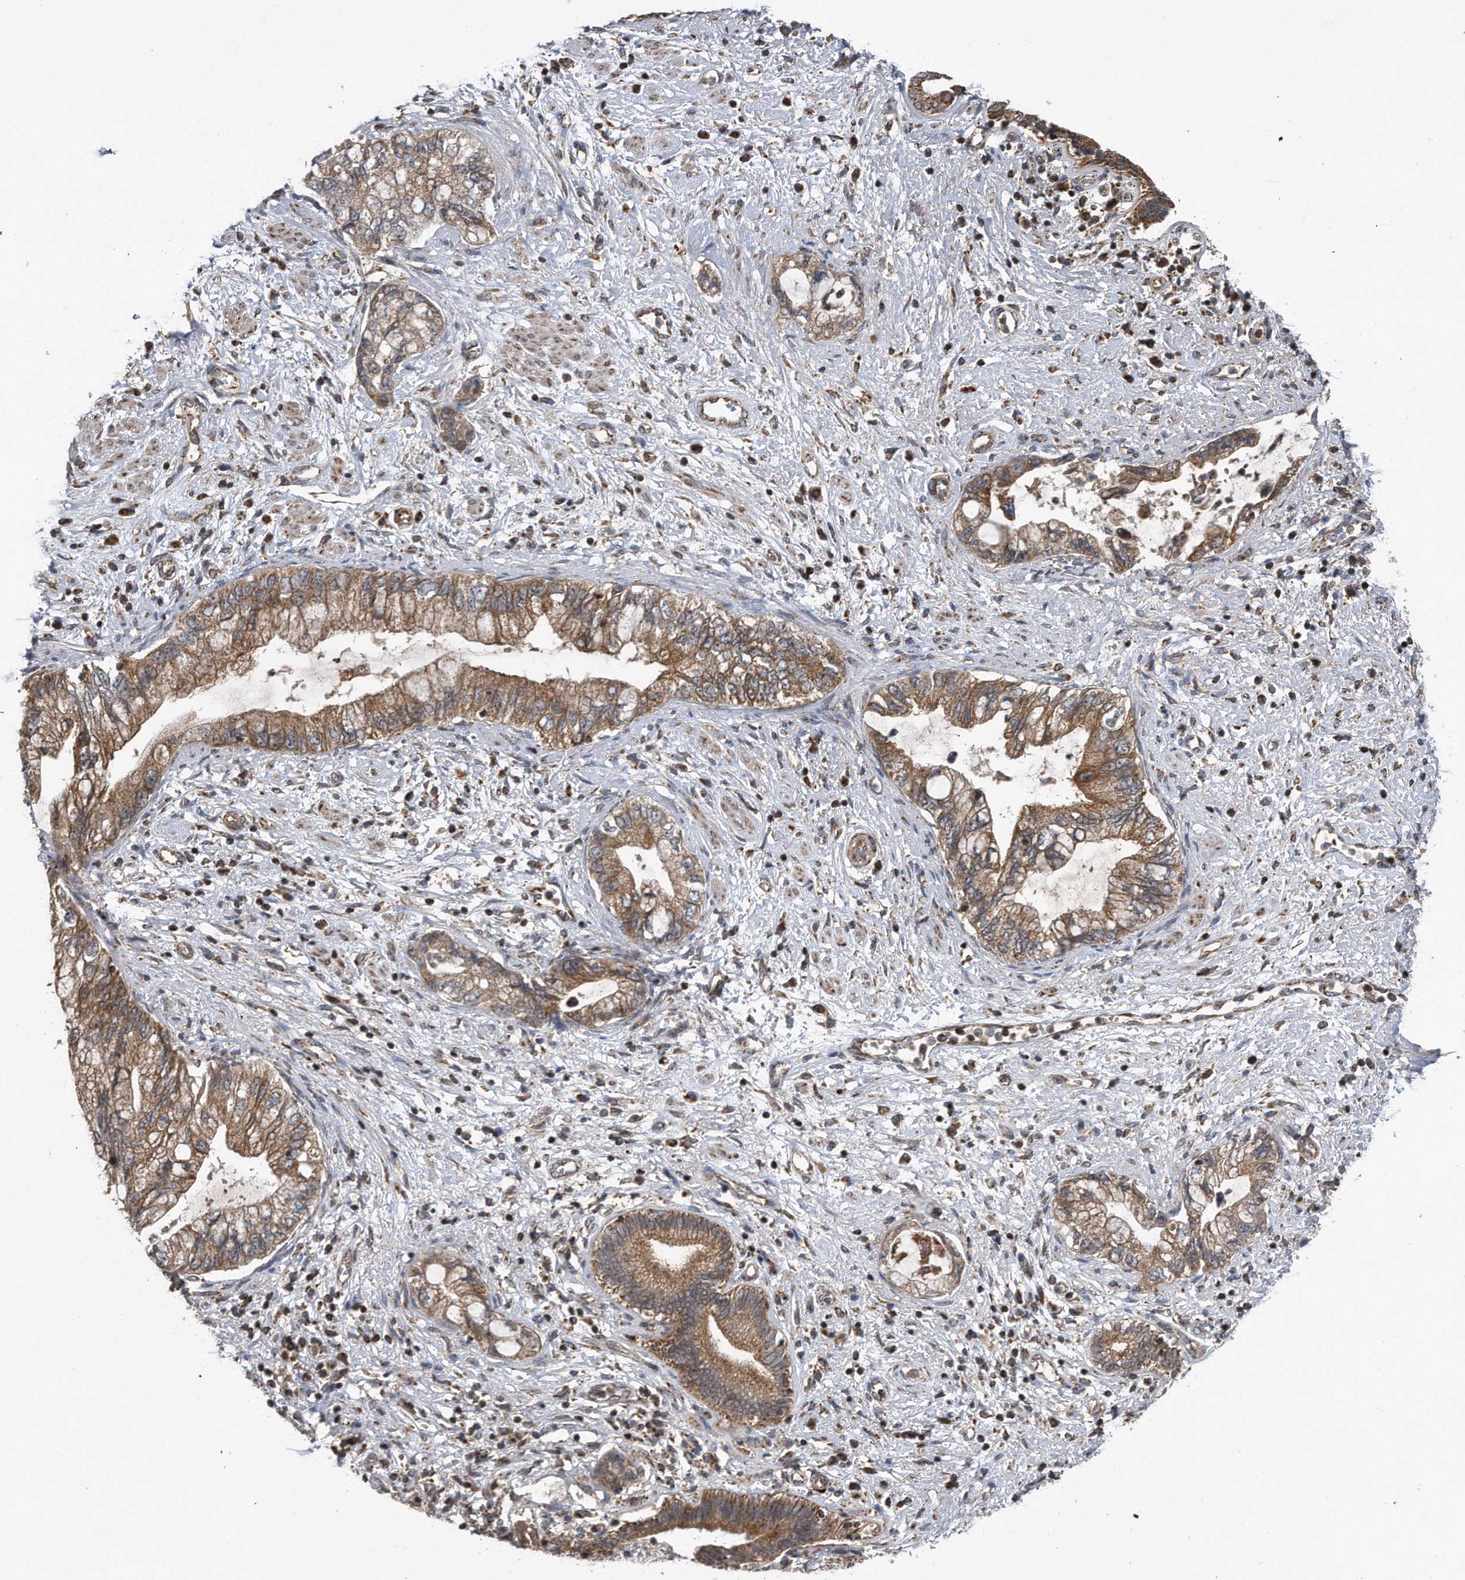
{"staining": {"intensity": "moderate", "quantity": ">75%", "location": "cytoplasmic/membranous"}, "tissue": "pancreatic cancer", "cell_type": "Tumor cells", "image_type": "cancer", "snomed": [{"axis": "morphology", "description": "Adenocarcinoma, NOS"}, {"axis": "topography", "description": "Pancreas"}], "caption": "Immunohistochemistry image of neoplastic tissue: human pancreatic cancer (adenocarcinoma) stained using immunohistochemistry (IHC) reveals medium levels of moderate protein expression localized specifically in the cytoplasmic/membranous of tumor cells, appearing as a cytoplasmic/membranous brown color.", "gene": "ALPK2", "patient": {"sex": "female", "age": 73}}